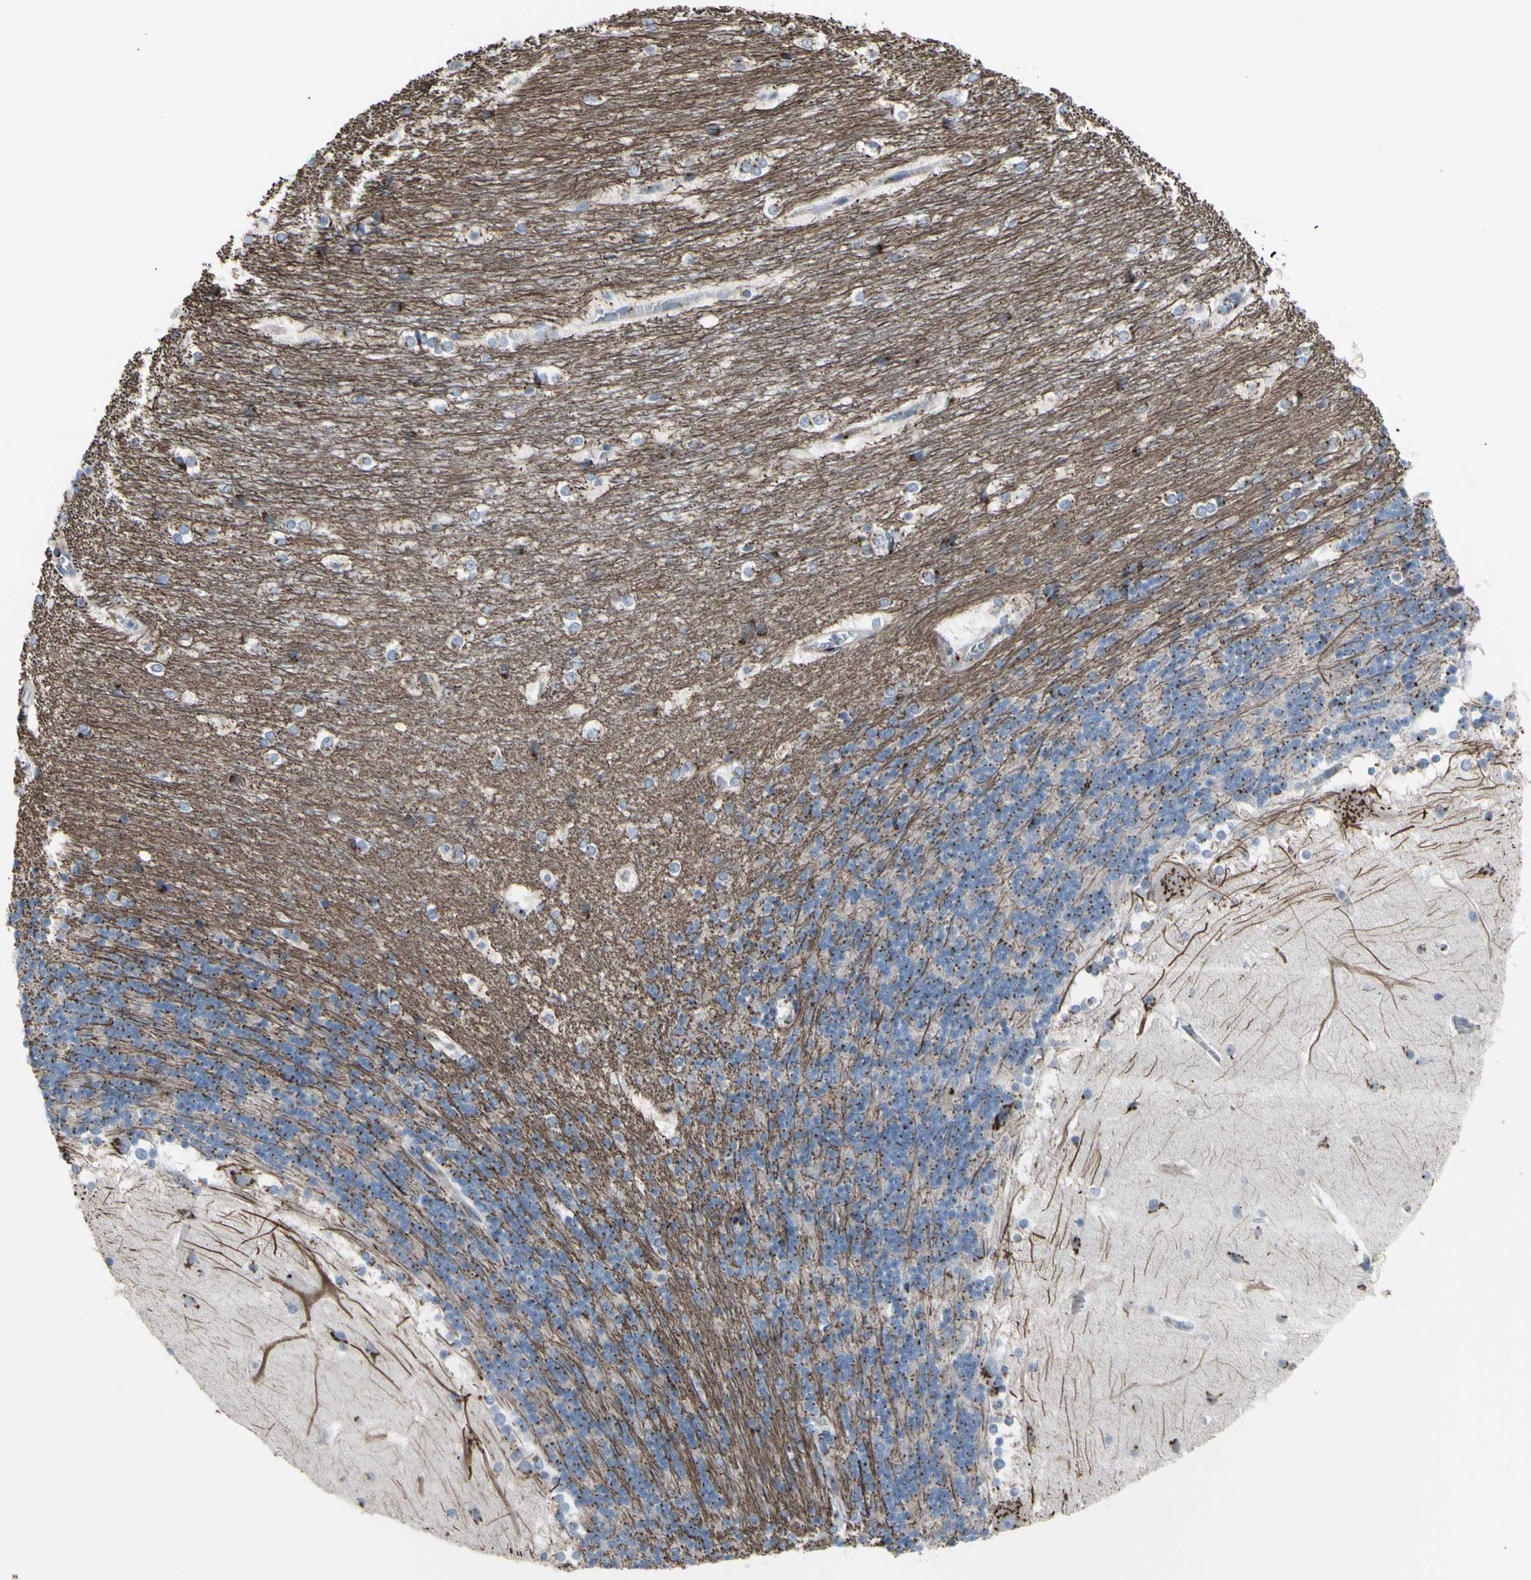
{"staining": {"intensity": "moderate", "quantity": ">75%", "location": "cytoplasmic/membranous"}, "tissue": "cerebellum", "cell_type": "Cells in granular layer", "image_type": "normal", "snomed": [{"axis": "morphology", "description": "Normal tissue, NOS"}, {"axis": "topography", "description": "Cerebellum"}], "caption": "The histopathology image reveals a brown stain indicating the presence of a protein in the cytoplasmic/membranous of cells in granular layer in cerebellum.", "gene": "GLG1", "patient": {"sex": "female", "age": 19}}